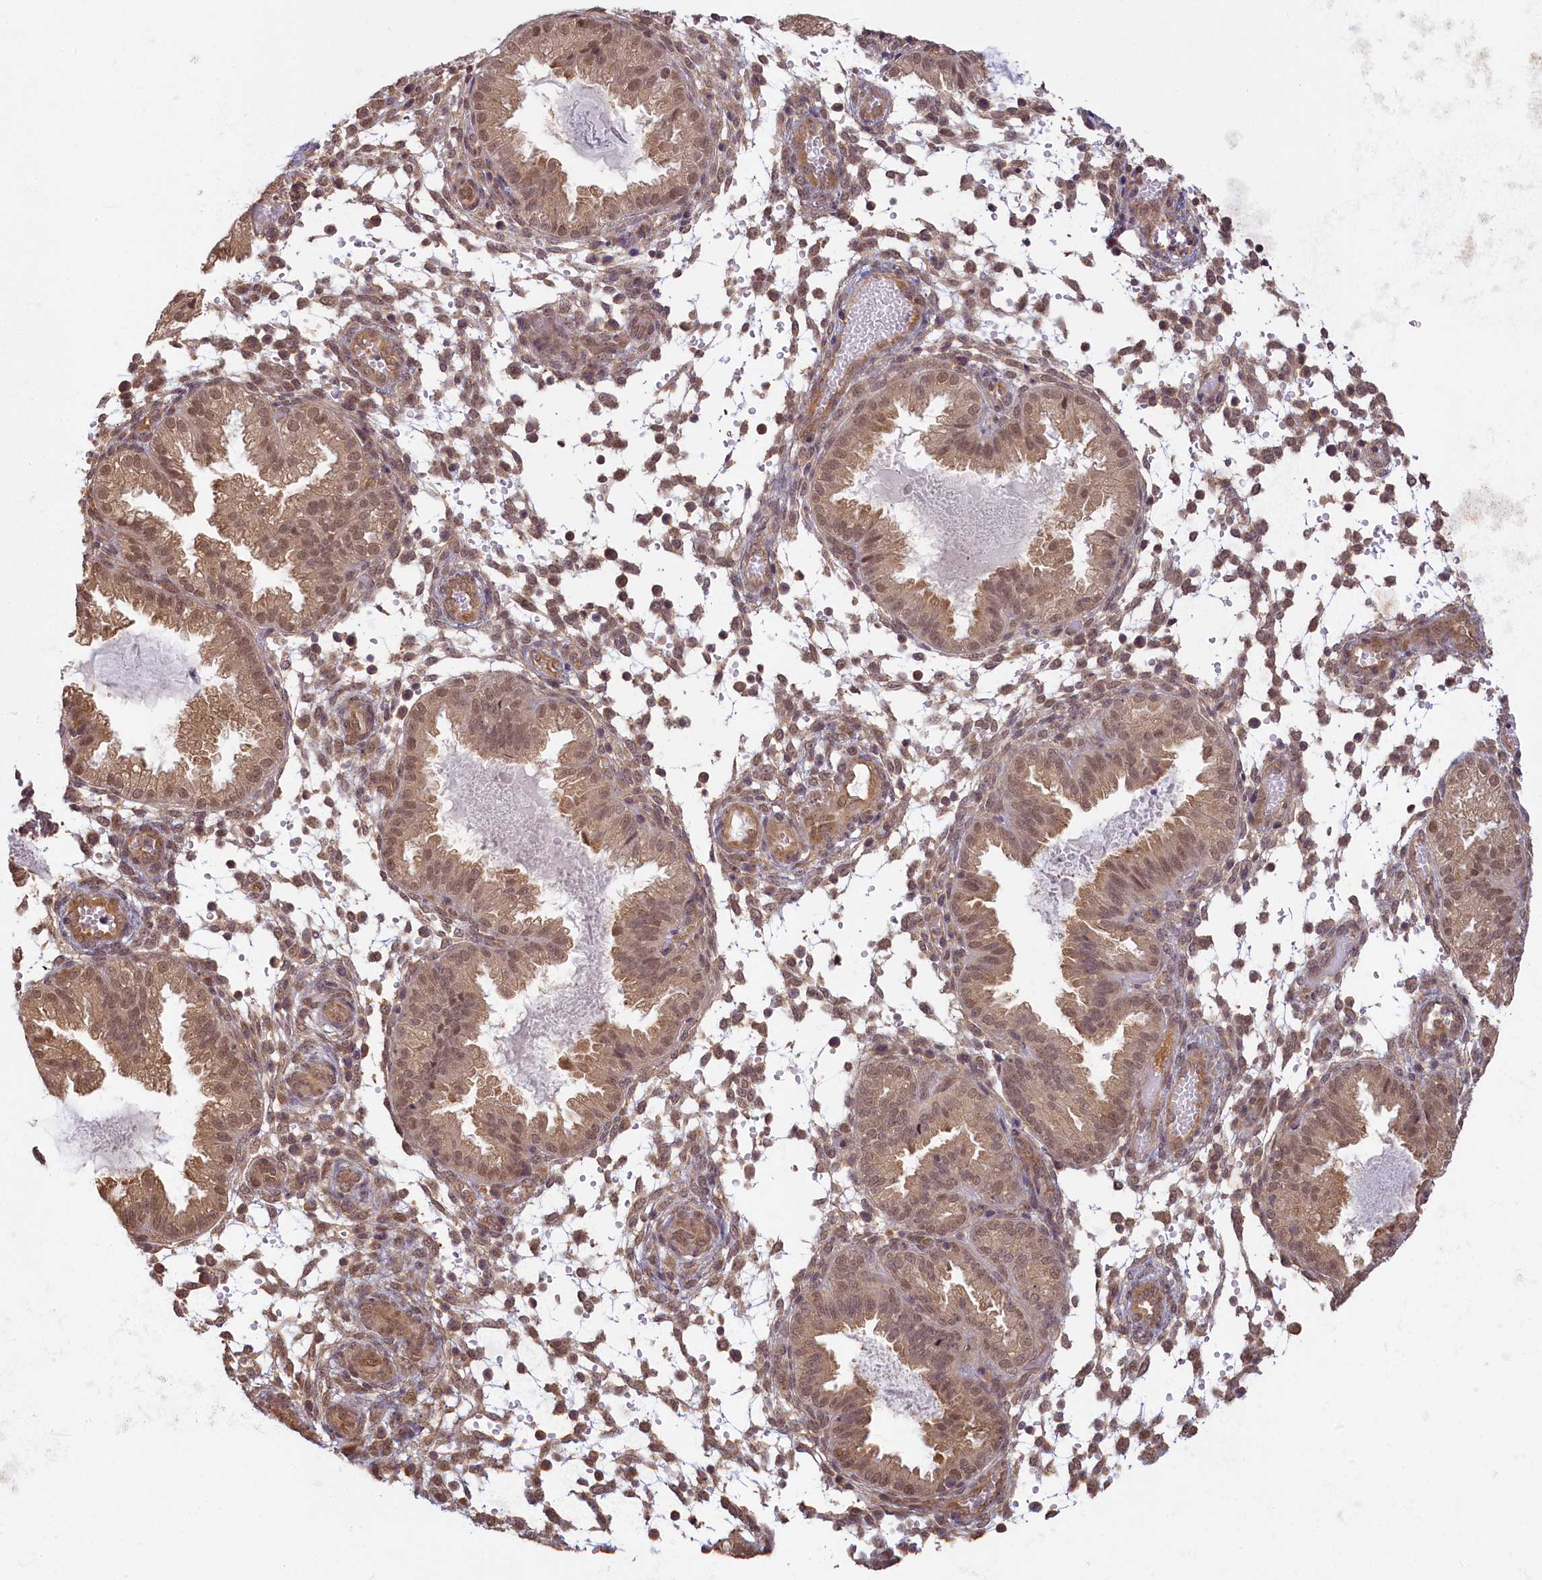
{"staining": {"intensity": "moderate", "quantity": "25%-75%", "location": "nuclear"}, "tissue": "endometrium", "cell_type": "Cells in endometrial stroma", "image_type": "normal", "snomed": [{"axis": "morphology", "description": "Normal tissue, NOS"}, {"axis": "topography", "description": "Endometrium"}], "caption": "Cells in endometrial stroma display medium levels of moderate nuclear staining in approximately 25%-75% of cells in unremarkable human endometrium. The staining was performed using DAB, with brown indicating positive protein expression. Nuclei are stained blue with hematoxylin.", "gene": "C19orf44", "patient": {"sex": "female", "age": 33}}